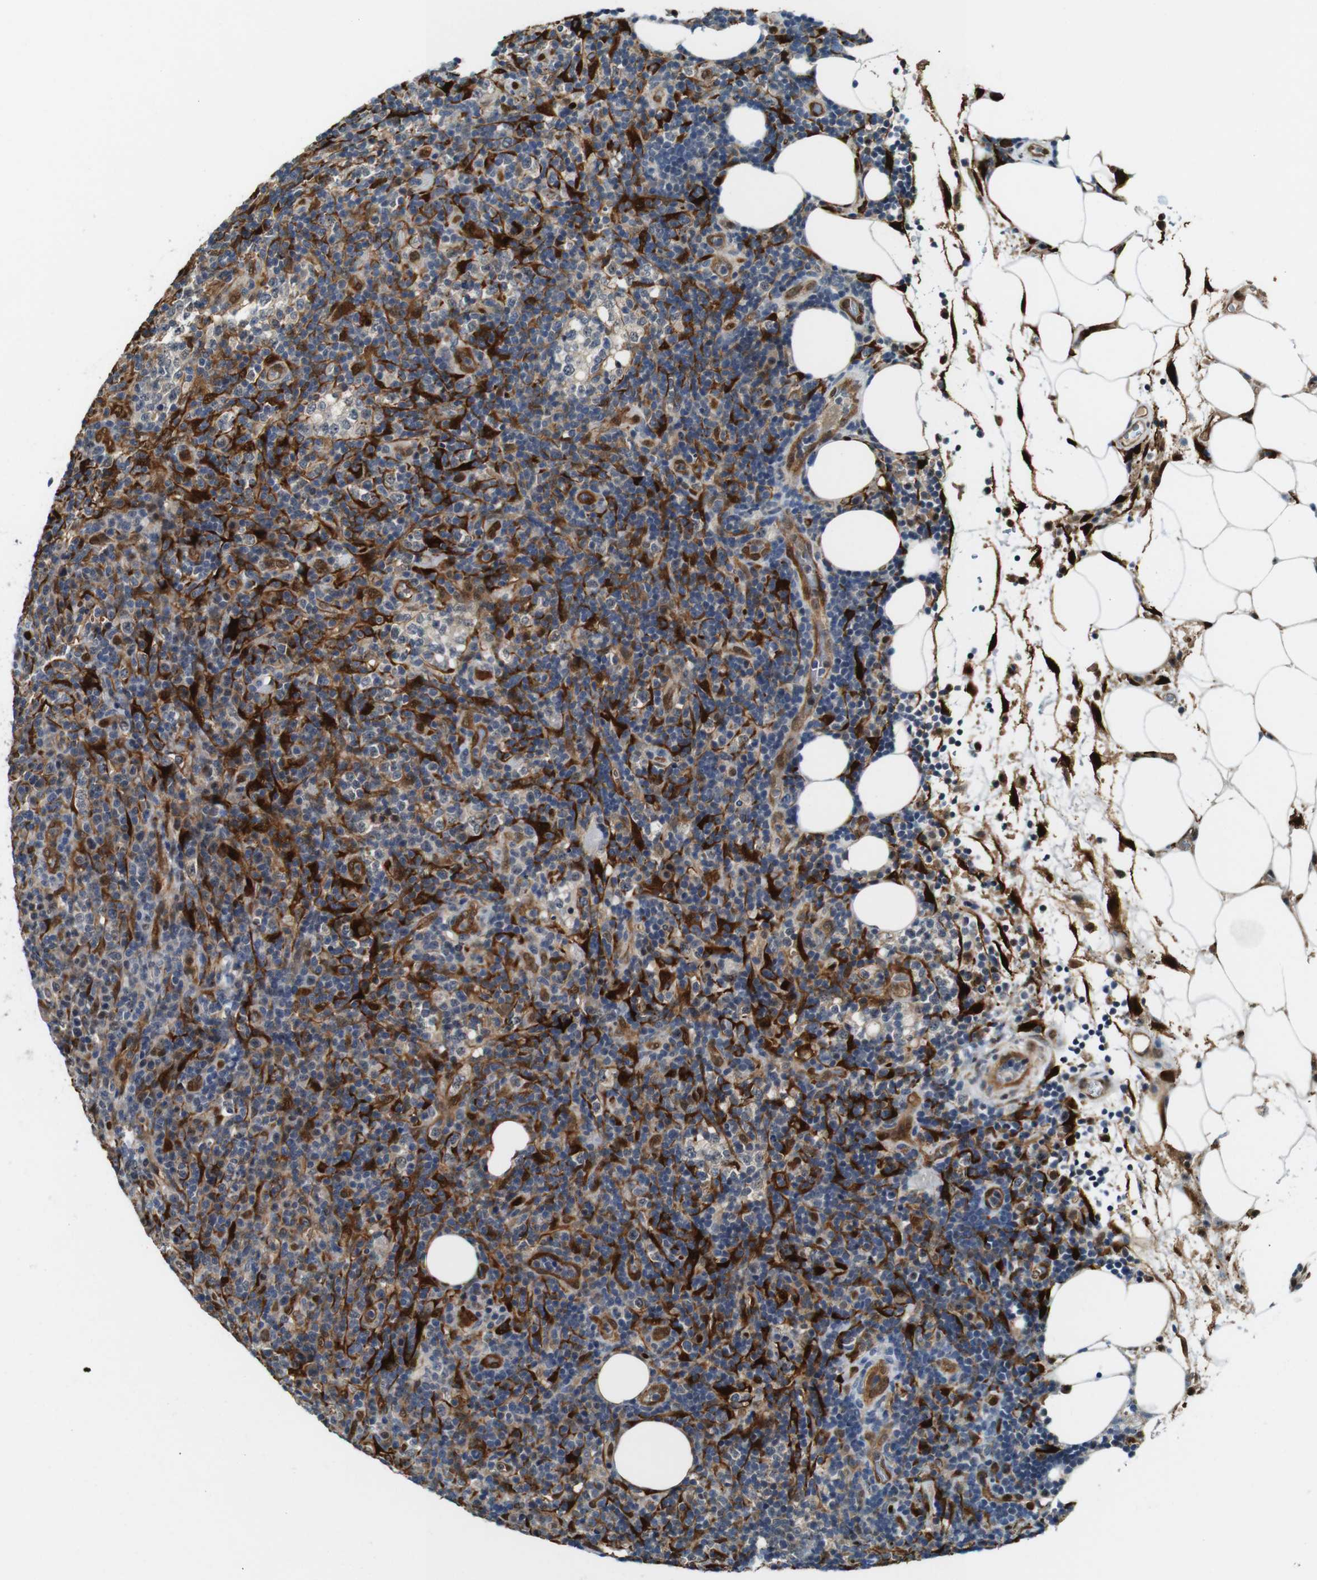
{"staining": {"intensity": "moderate", "quantity": "25%-75%", "location": "cytoplasmic/membranous,nuclear"}, "tissue": "lymphoma", "cell_type": "Tumor cells", "image_type": "cancer", "snomed": [{"axis": "morphology", "description": "Malignant lymphoma, non-Hodgkin's type, High grade"}, {"axis": "topography", "description": "Lymph node"}], "caption": "Immunohistochemical staining of lymphoma shows medium levels of moderate cytoplasmic/membranous and nuclear protein expression in approximately 25%-75% of tumor cells.", "gene": "LXN", "patient": {"sex": "female", "age": 76}}